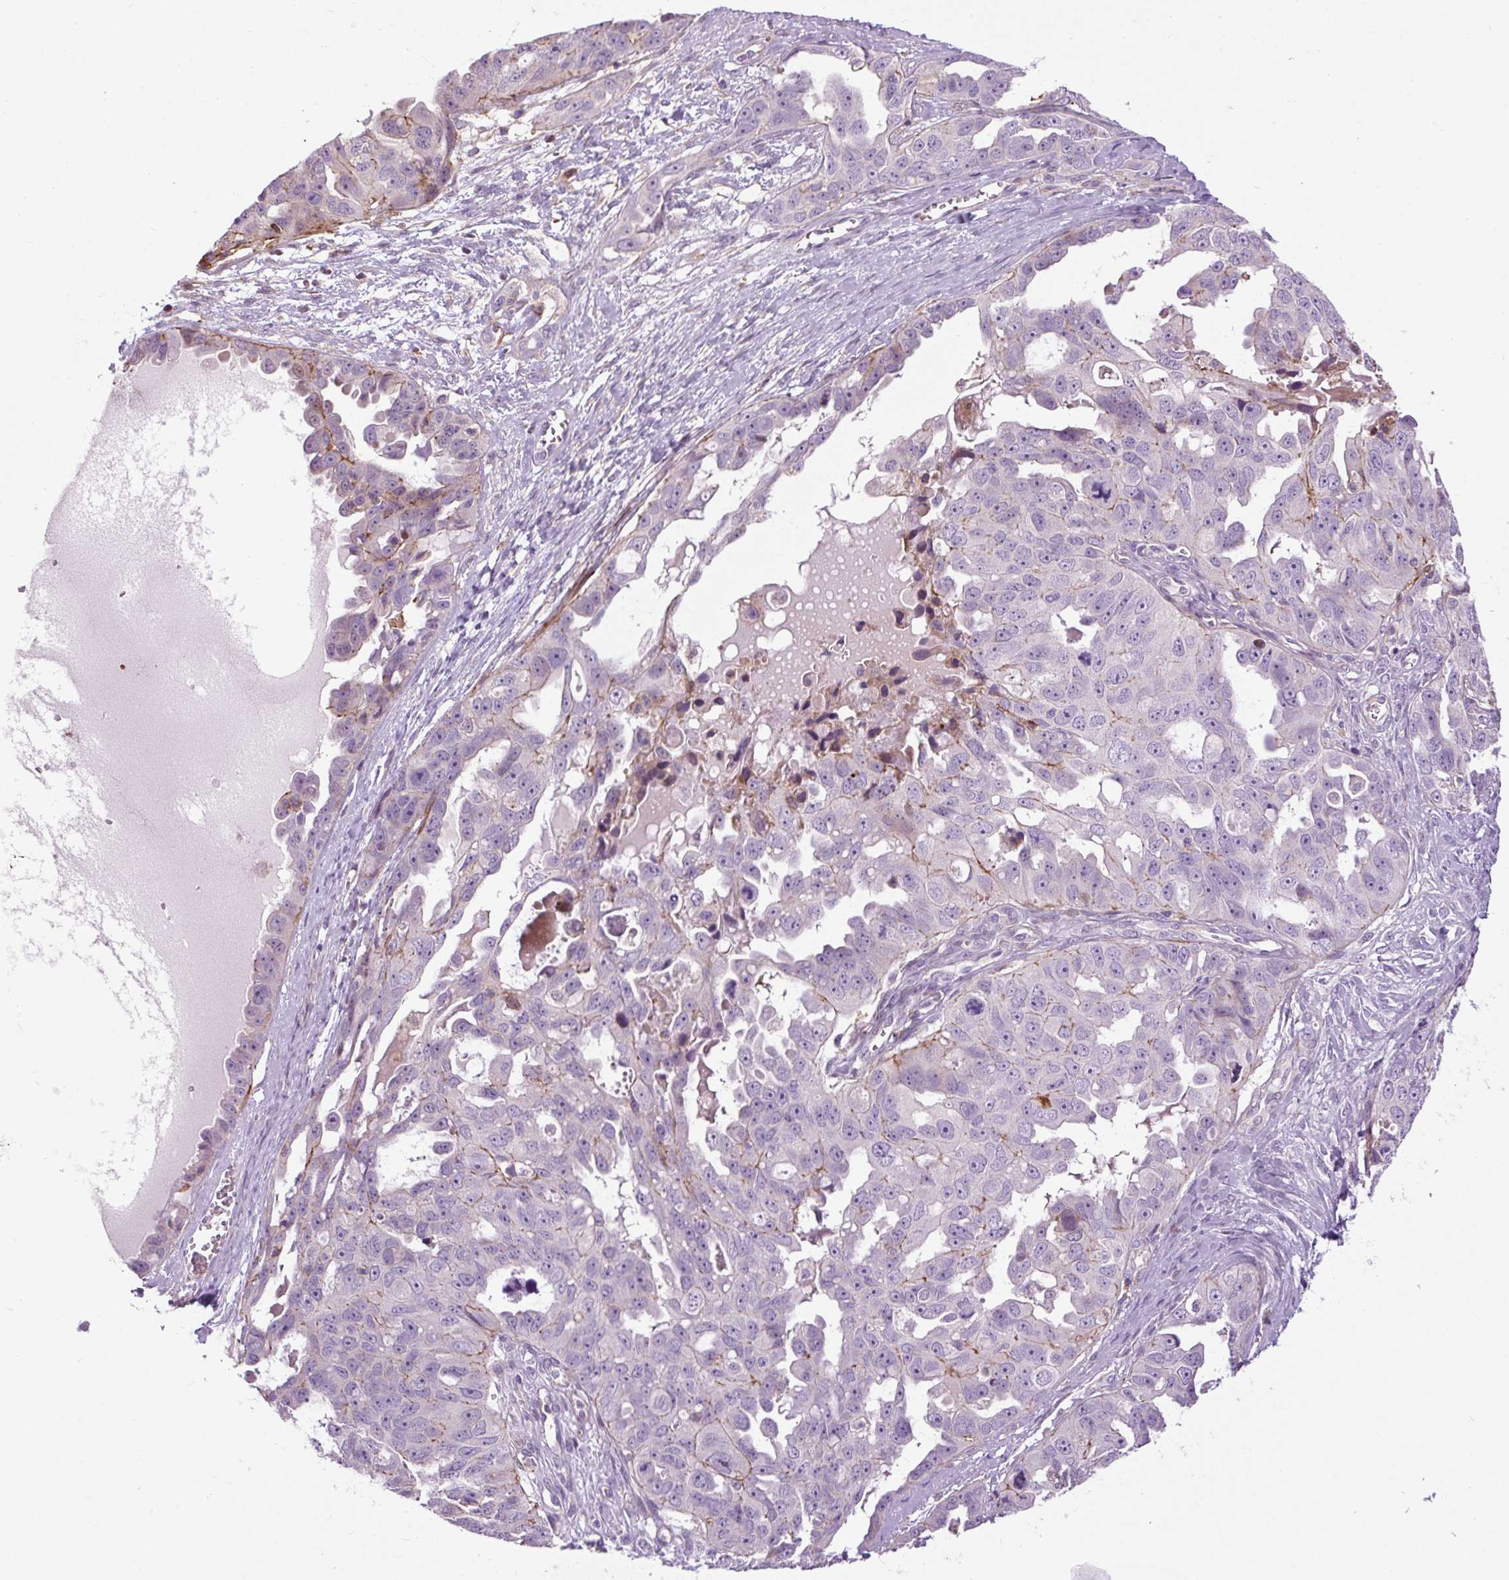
{"staining": {"intensity": "negative", "quantity": "none", "location": "none"}, "tissue": "ovarian cancer", "cell_type": "Tumor cells", "image_type": "cancer", "snomed": [{"axis": "morphology", "description": "Carcinoma, endometroid"}, {"axis": "topography", "description": "Ovary"}], "caption": "There is no significant positivity in tumor cells of ovarian cancer.", "gene": "ZNF197", "patient": {"sex": "female", "age": 70}}